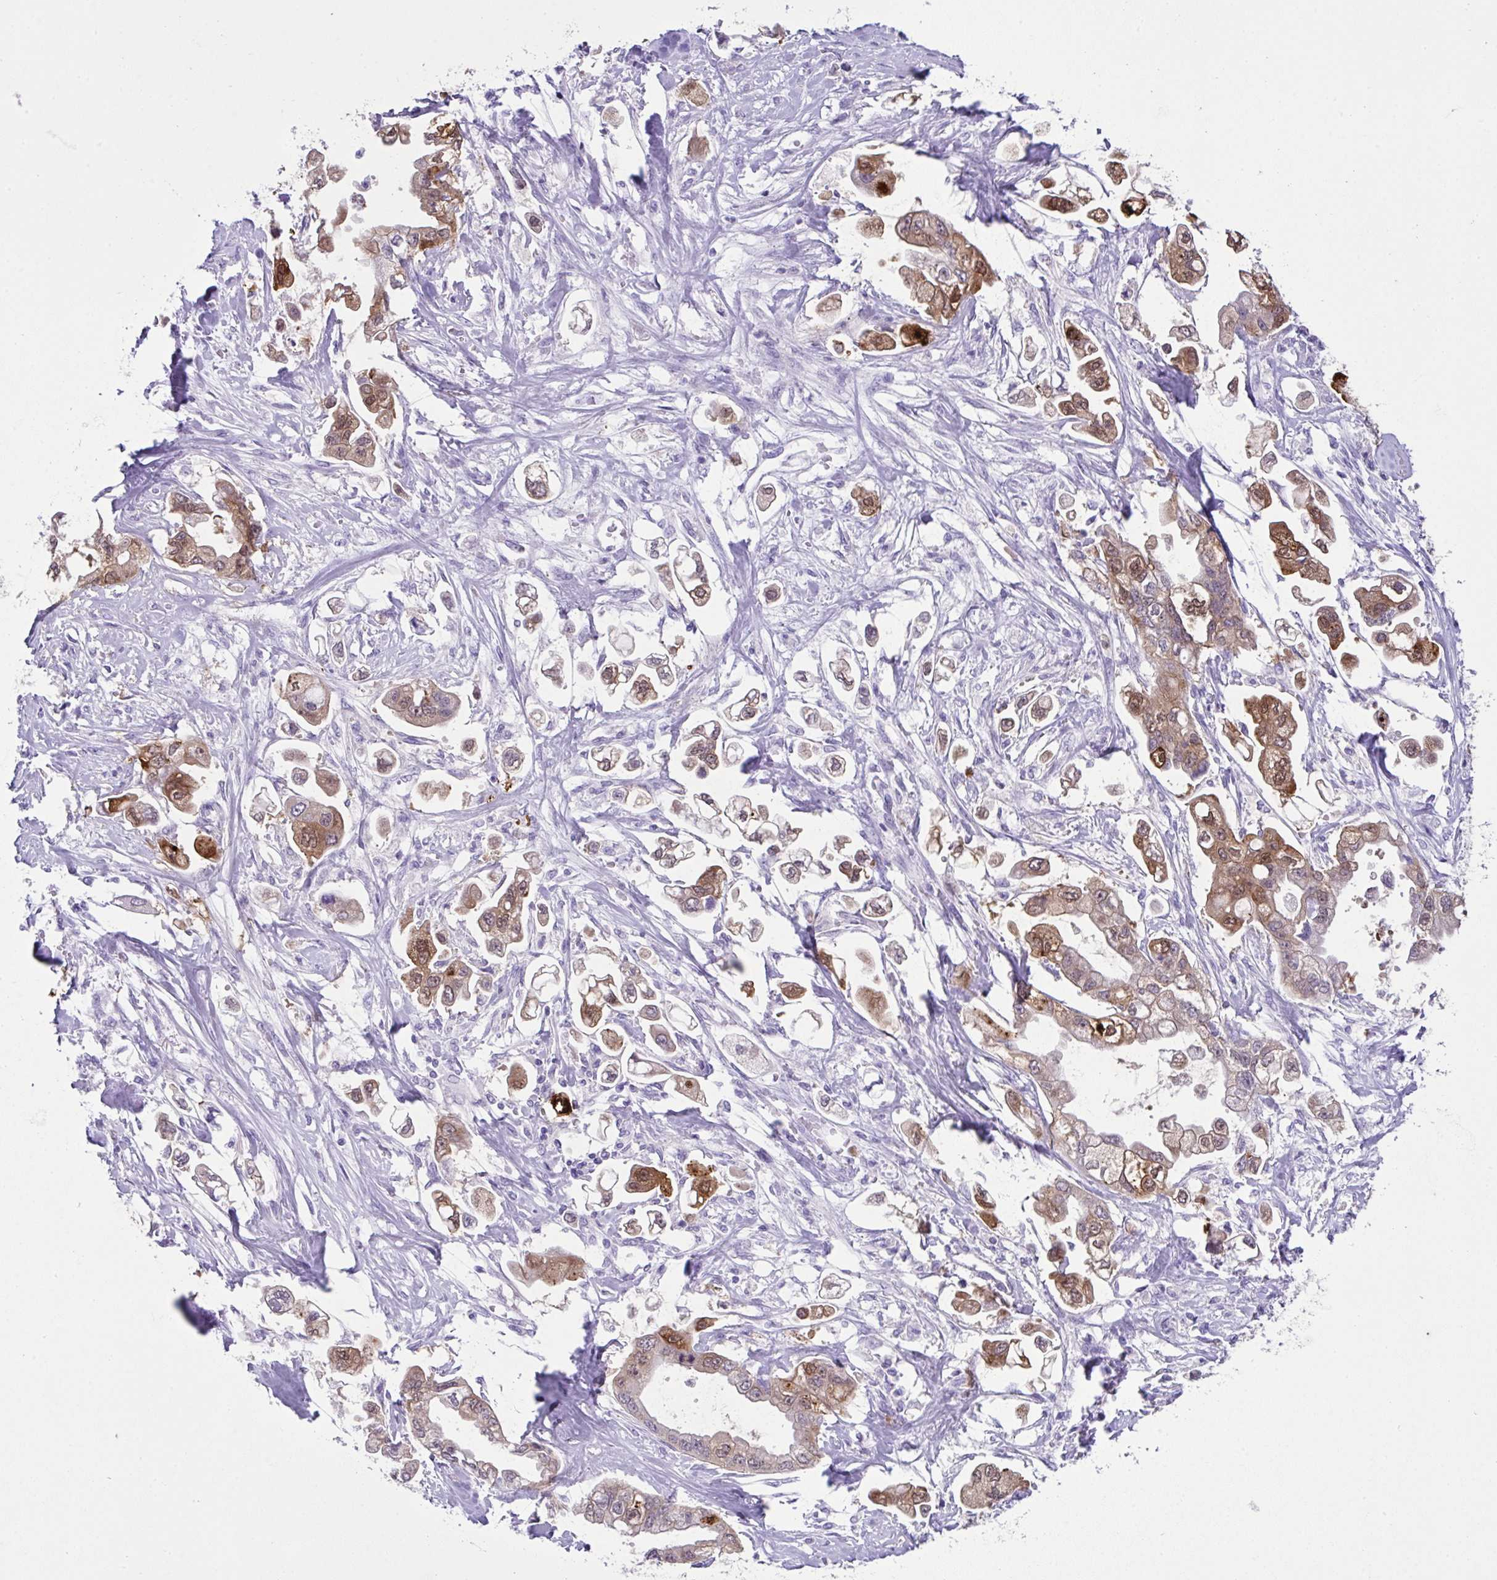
{"staining": {"intensity": "moderate", "quantity": ">75%", "location": "cytoplasmic/membranous,nuclear"}, "tissue": "stomach cancer", "cell_type": "Tumor cells", "image_type": "cancer", "snomed": [{"axis": "morphology", "description": "Adenocarcinoma, NOS"}, {"axis": "topography", "description": "Stomach"}], "caption": "Stomach cancer (adenocarcinoma) stained for a protein (brown) shows moderate cytoplasmic/membranous and nuclear positive staining in about >75% of tumor cells.", "gene": "LGALS4", "patient": {"sex": "male", "age": 62}}